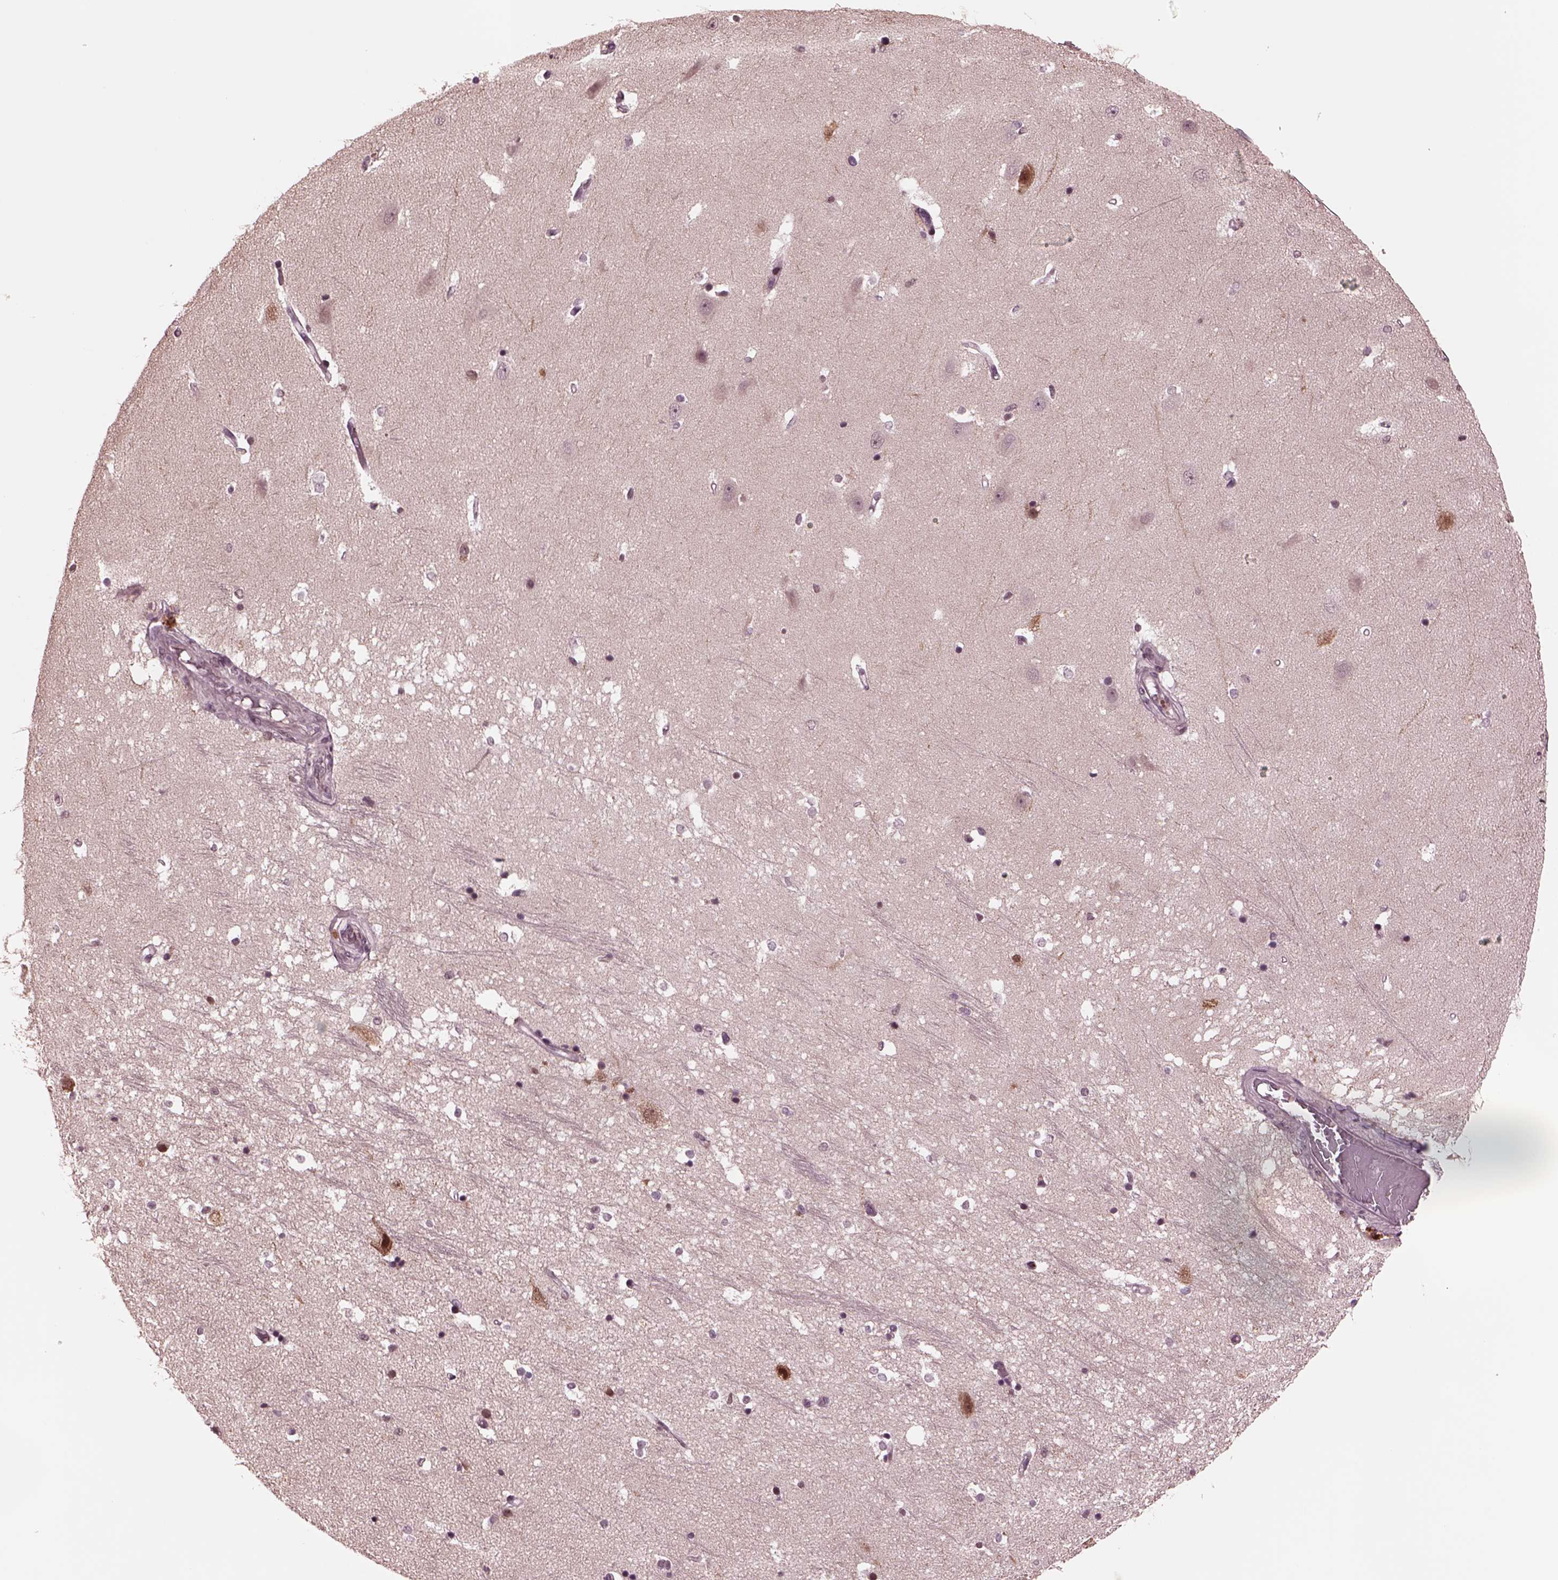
{"staining": {"intensity": "negative", "quantity": "none", "location": "none"}, "tissue": "hippocampus", "cell_type": "Glial cells", "image_type": "normal", "snomed": [{"axis": "morphology", "description": "Normal tissue, NOS"}, {"axis": "topography", "description": "Hippocampus"}], "caption": "Human hippocampus stained for a protein using immunohistochemistry (IHC) exhibits no positivity in glial cells.", "gene": "NAP1L5", "patient": {"sex": "male", "age": 44}}